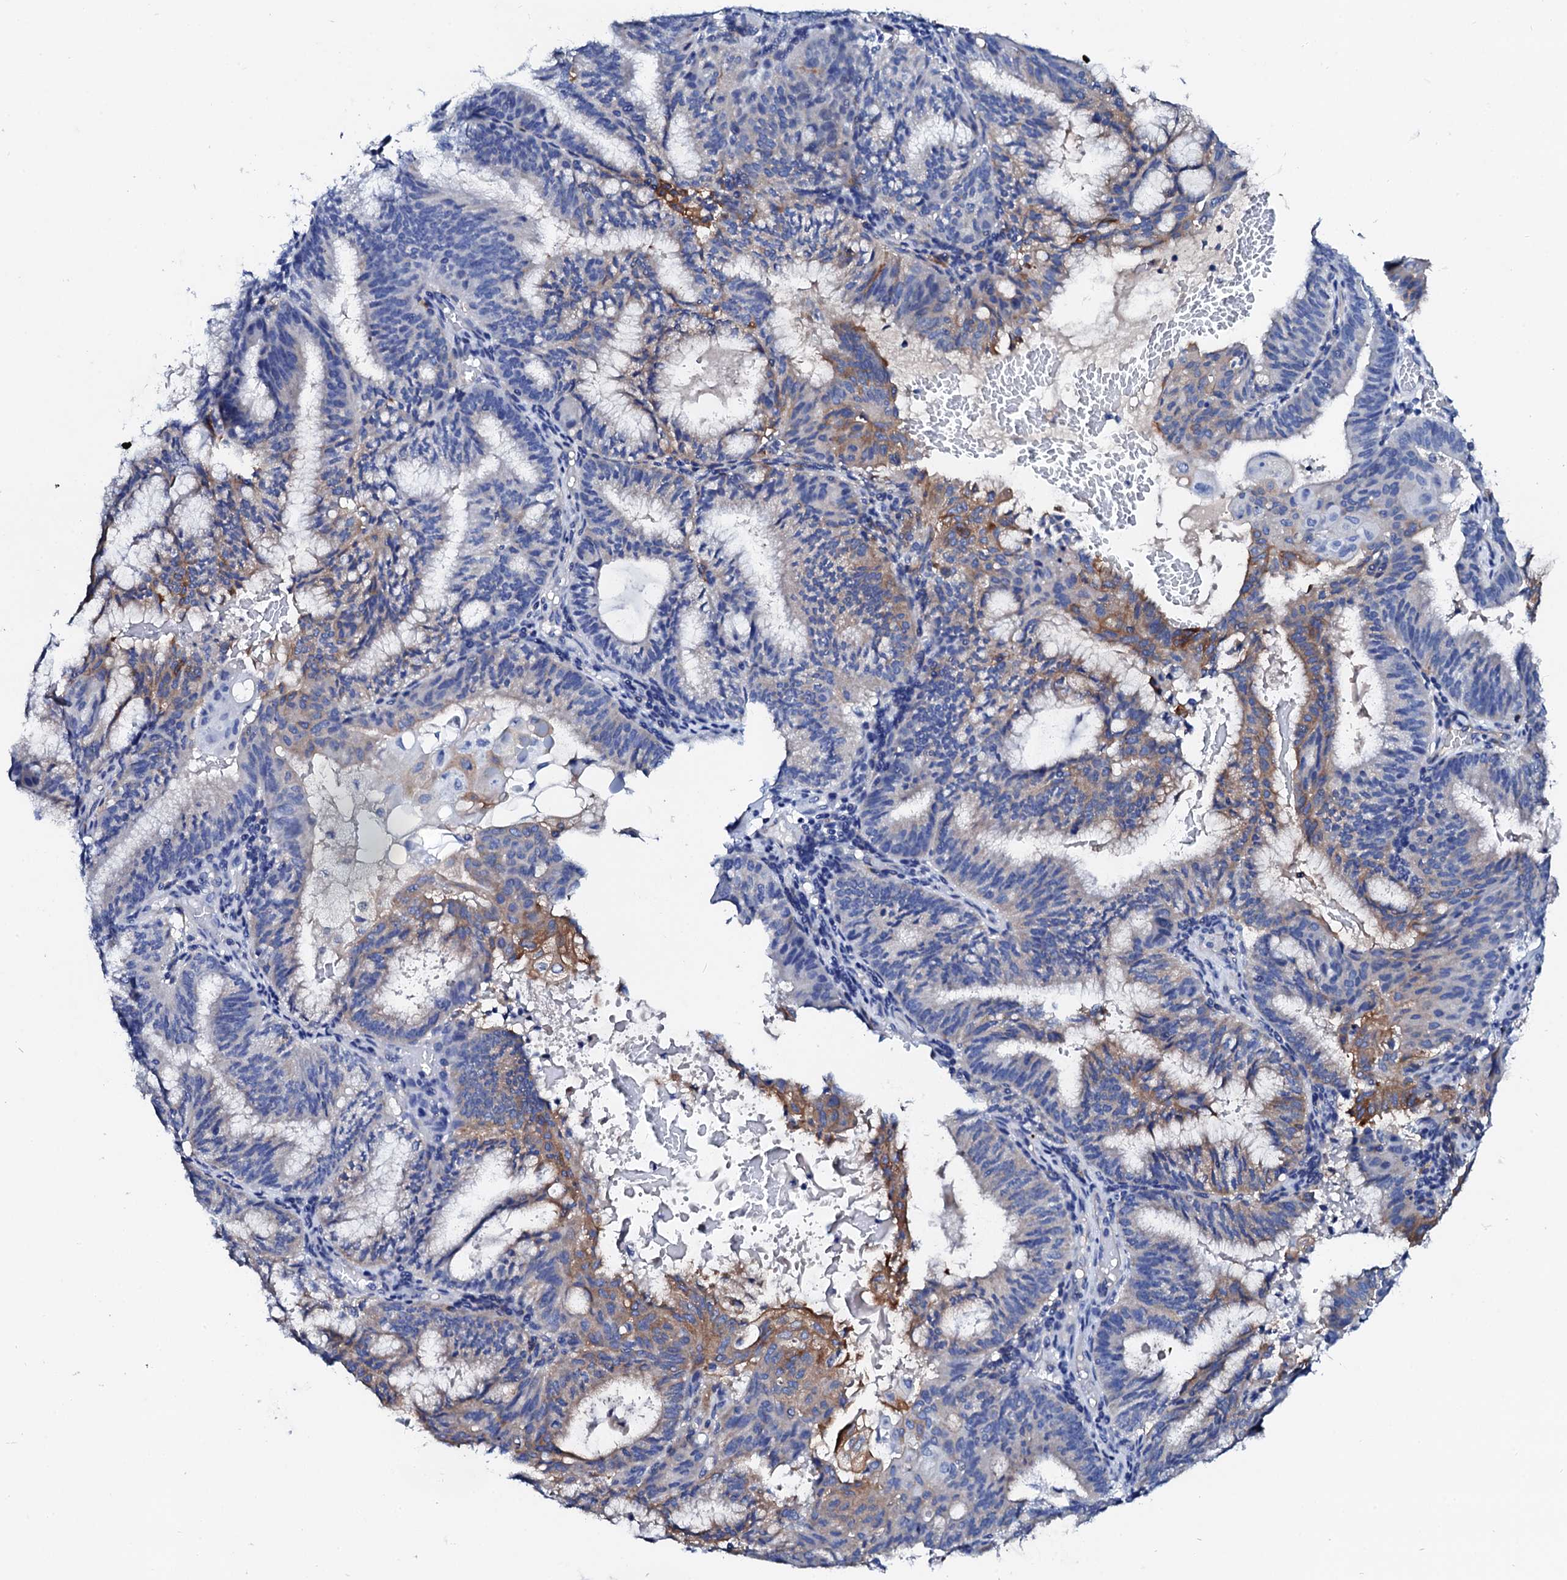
{"staining": {"intensity": "moderate", "quantity": "<25%", "location": "cytoplasmic/membranous"}, "tissue": "endometrial cancer", "cell_type": "Tumor cells", "image_type": "cancer", "snomed": [{"axis": "morphology", "description": "Adenocarcinoma, NOS"}, {"axis": "topography", "description": "Endometrium"}], "caption": "This is an image of immunohistochemistry (IHC) staining of endometrial cancer (adenocarcinoma), which shows moderate positivity in the cytoplasmic/membranous of tumor cells.", "gene": "GLB1L3", "patient": {"sex": "female", "age": 49}}